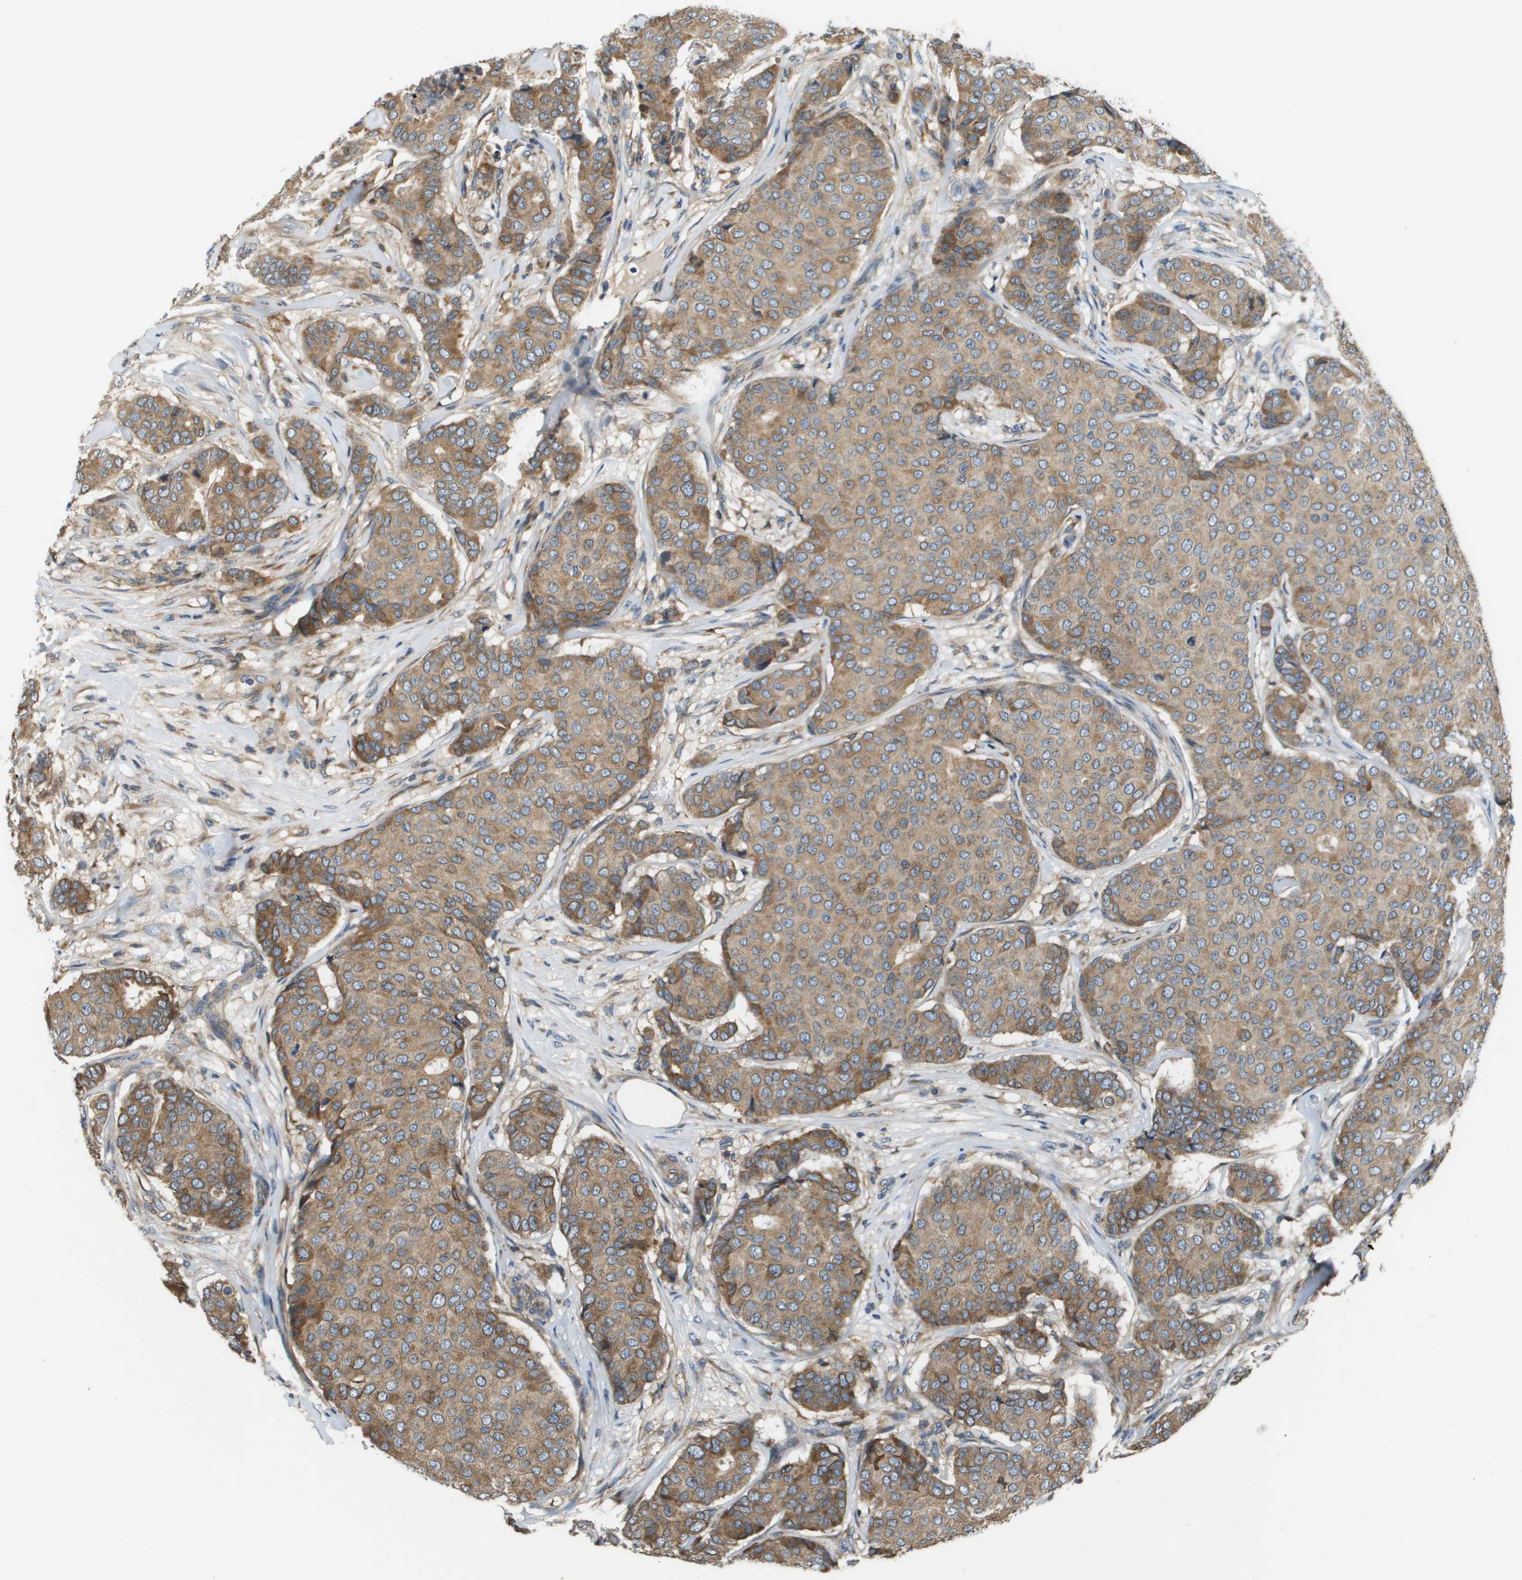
{"staining": {"intensity": "moderate", "quantity": ">75%", "location": "cytoplasmic/membranous"}, "tissue": "breast cancer", "cell_type": "Tumor cells", "image_type": "cancer", "snomed": [{"axis": "morphology", "description": "Duct carcinoma"}, {"axis": "topography", "description": "Breast"}], "caption": "Infiltrating ductal carcinoma (breast) stained with IHC exhibits moderate cytoplasmic/membranous staining in approximately >75% of tumor cells.", "gene": "SAMSN1", "patient": {"sex": "female", "age": 75}}